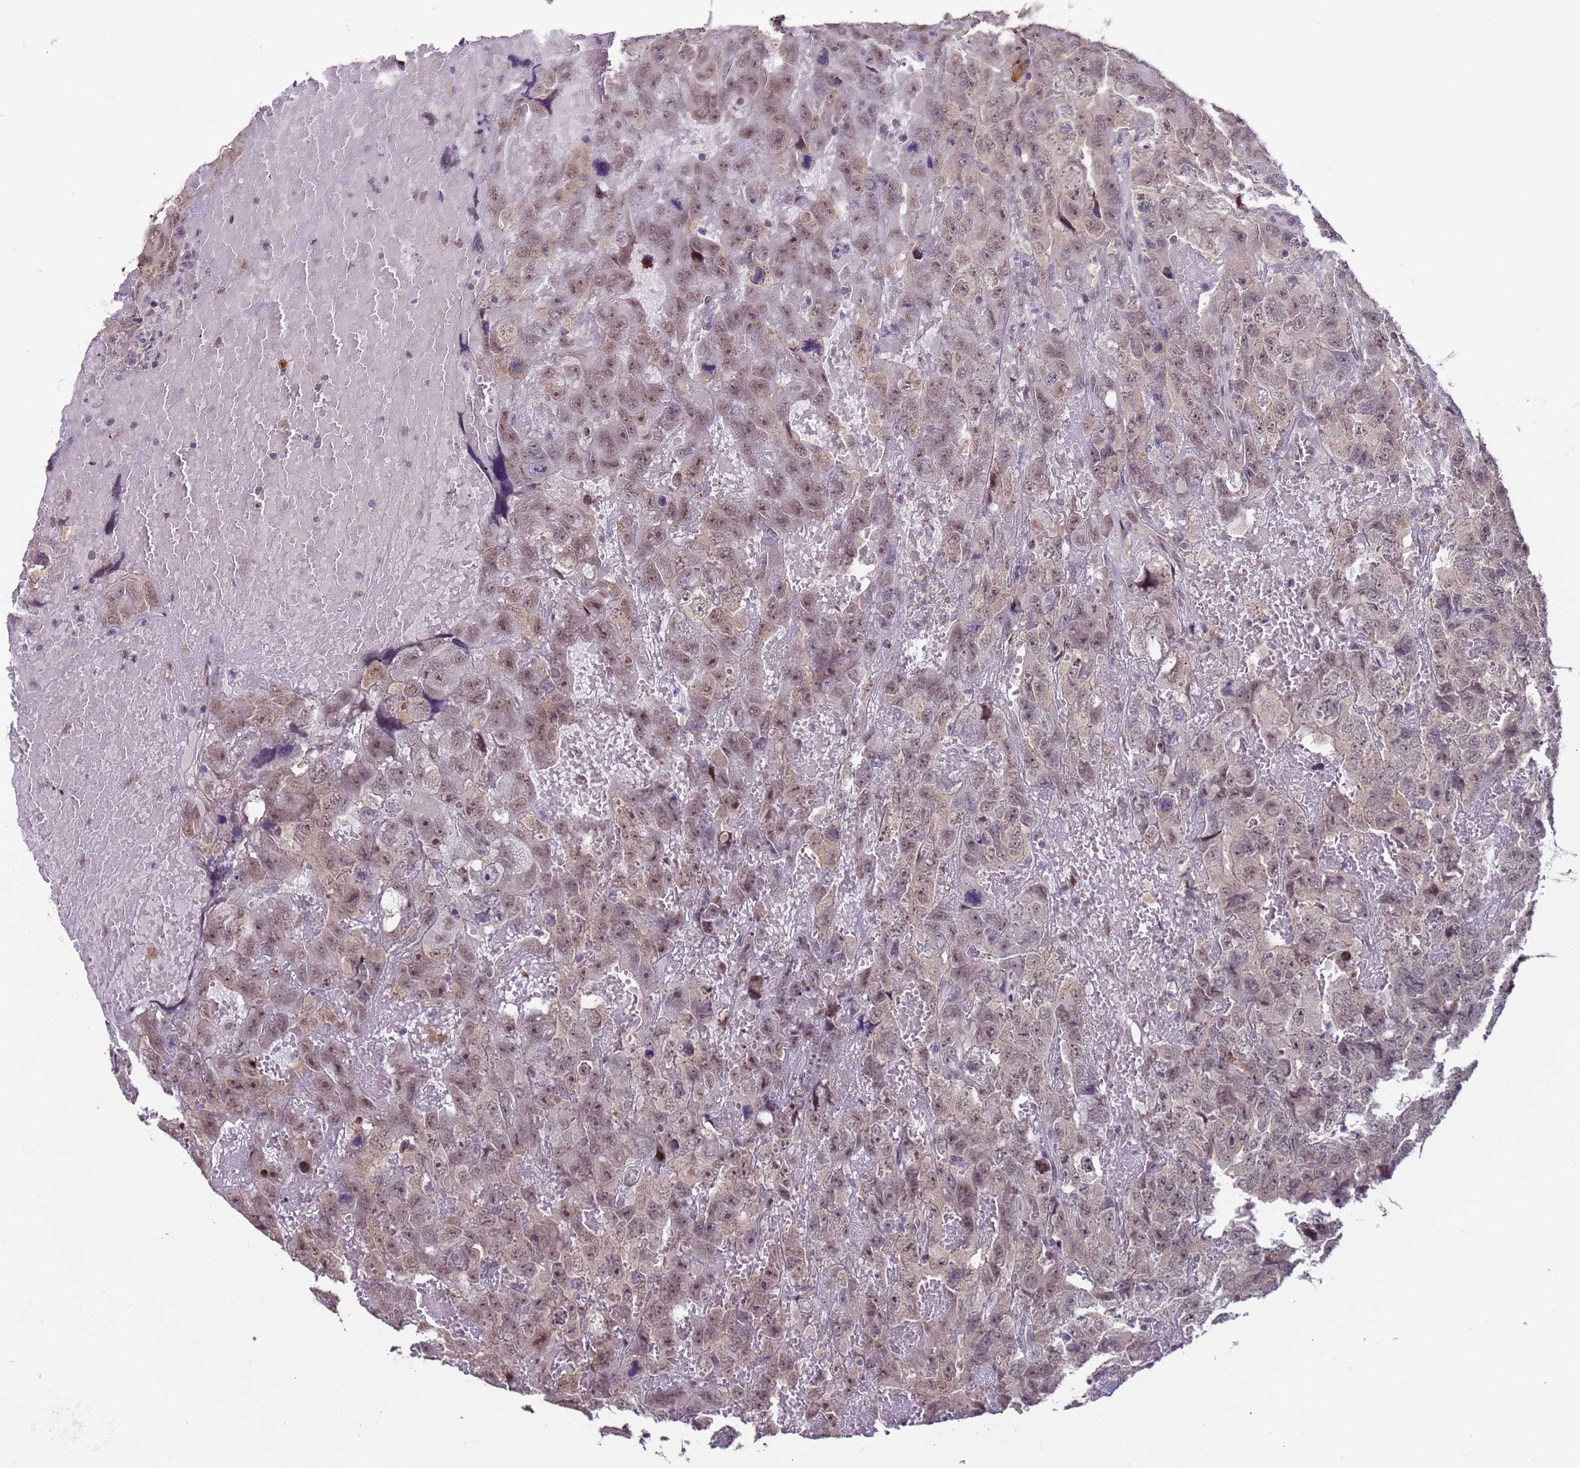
{"staining": {"intensity": "weak", "quantity": ">75%", "location": "nuclear"}, "tissue": "testis cancer", "cell_type": "Tumor cells", "image_type": "cancer", "snomed": [{"axis": "morphology", "description": "Carcinoma, Embryonal, NOS"}, {"axis": "topography", "description": "Testis"}], "caption": "Weak nuclear staining for a protein is seen in about >75% of tumor cells of testis cancer (embryonal carcinoma) using immunohistochemistry (IHC).", "gene": "VWA3A", "patient": {"sex": "male", "age": 45}}